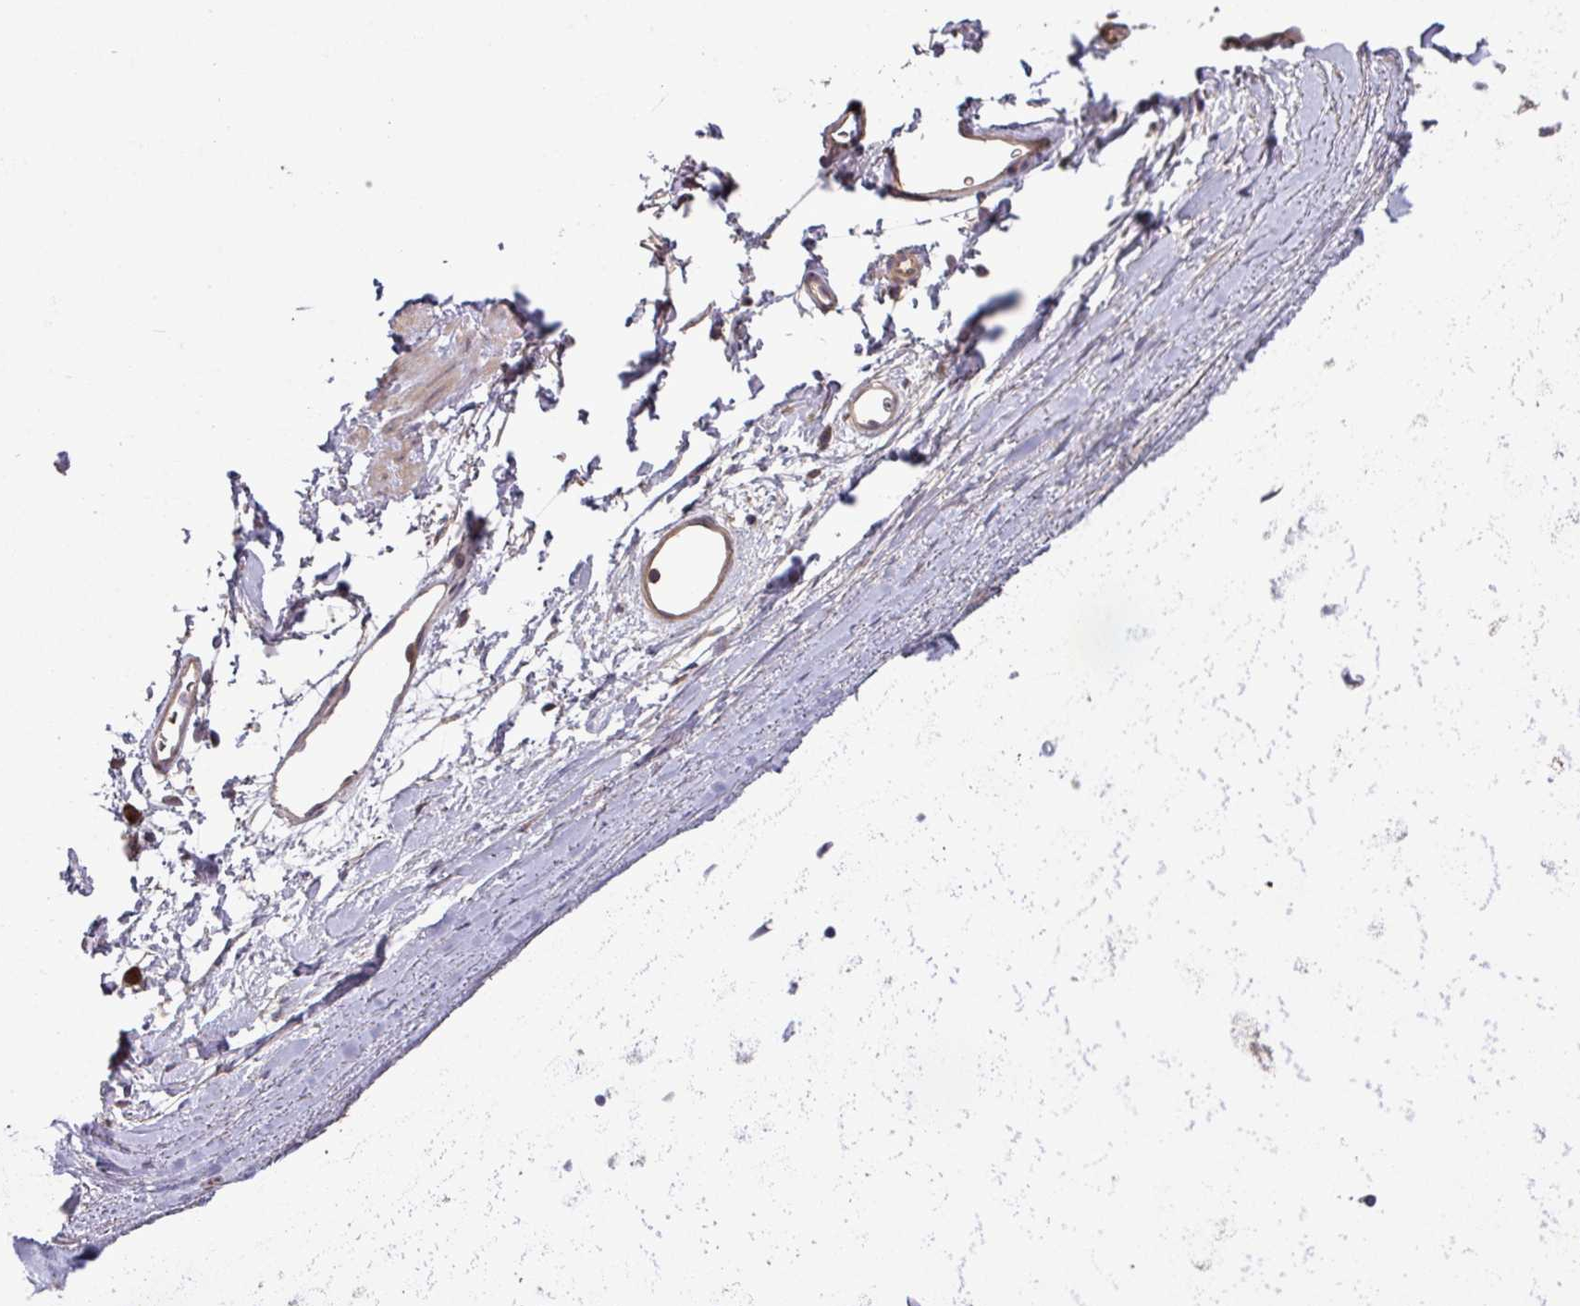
{"staining": {"intensity": "weak", "quantity": ">75%", "location": "cytoplasmic/membranous"}, "tissue": "adipose tissue", "cell_type": "Adipocytes", "image_type": "normal", "snomed": [{"axis": "morphology", "description": "Normal tissue, NOS"}, {"axis": "topography", "description": "Lymph node"}, {"axis": "topography", "description": "Cartilage tissue"}, {"axis": "topography", "description": "Bronchus"}], "caption": "Adipose tissue stained for a protein (brown) exhibits weak cytoplasmic/membranous positive staining in about >75% of adipocytes.", "gene": "NHSL2", "patient": {"sex": "female", "age": 70}}